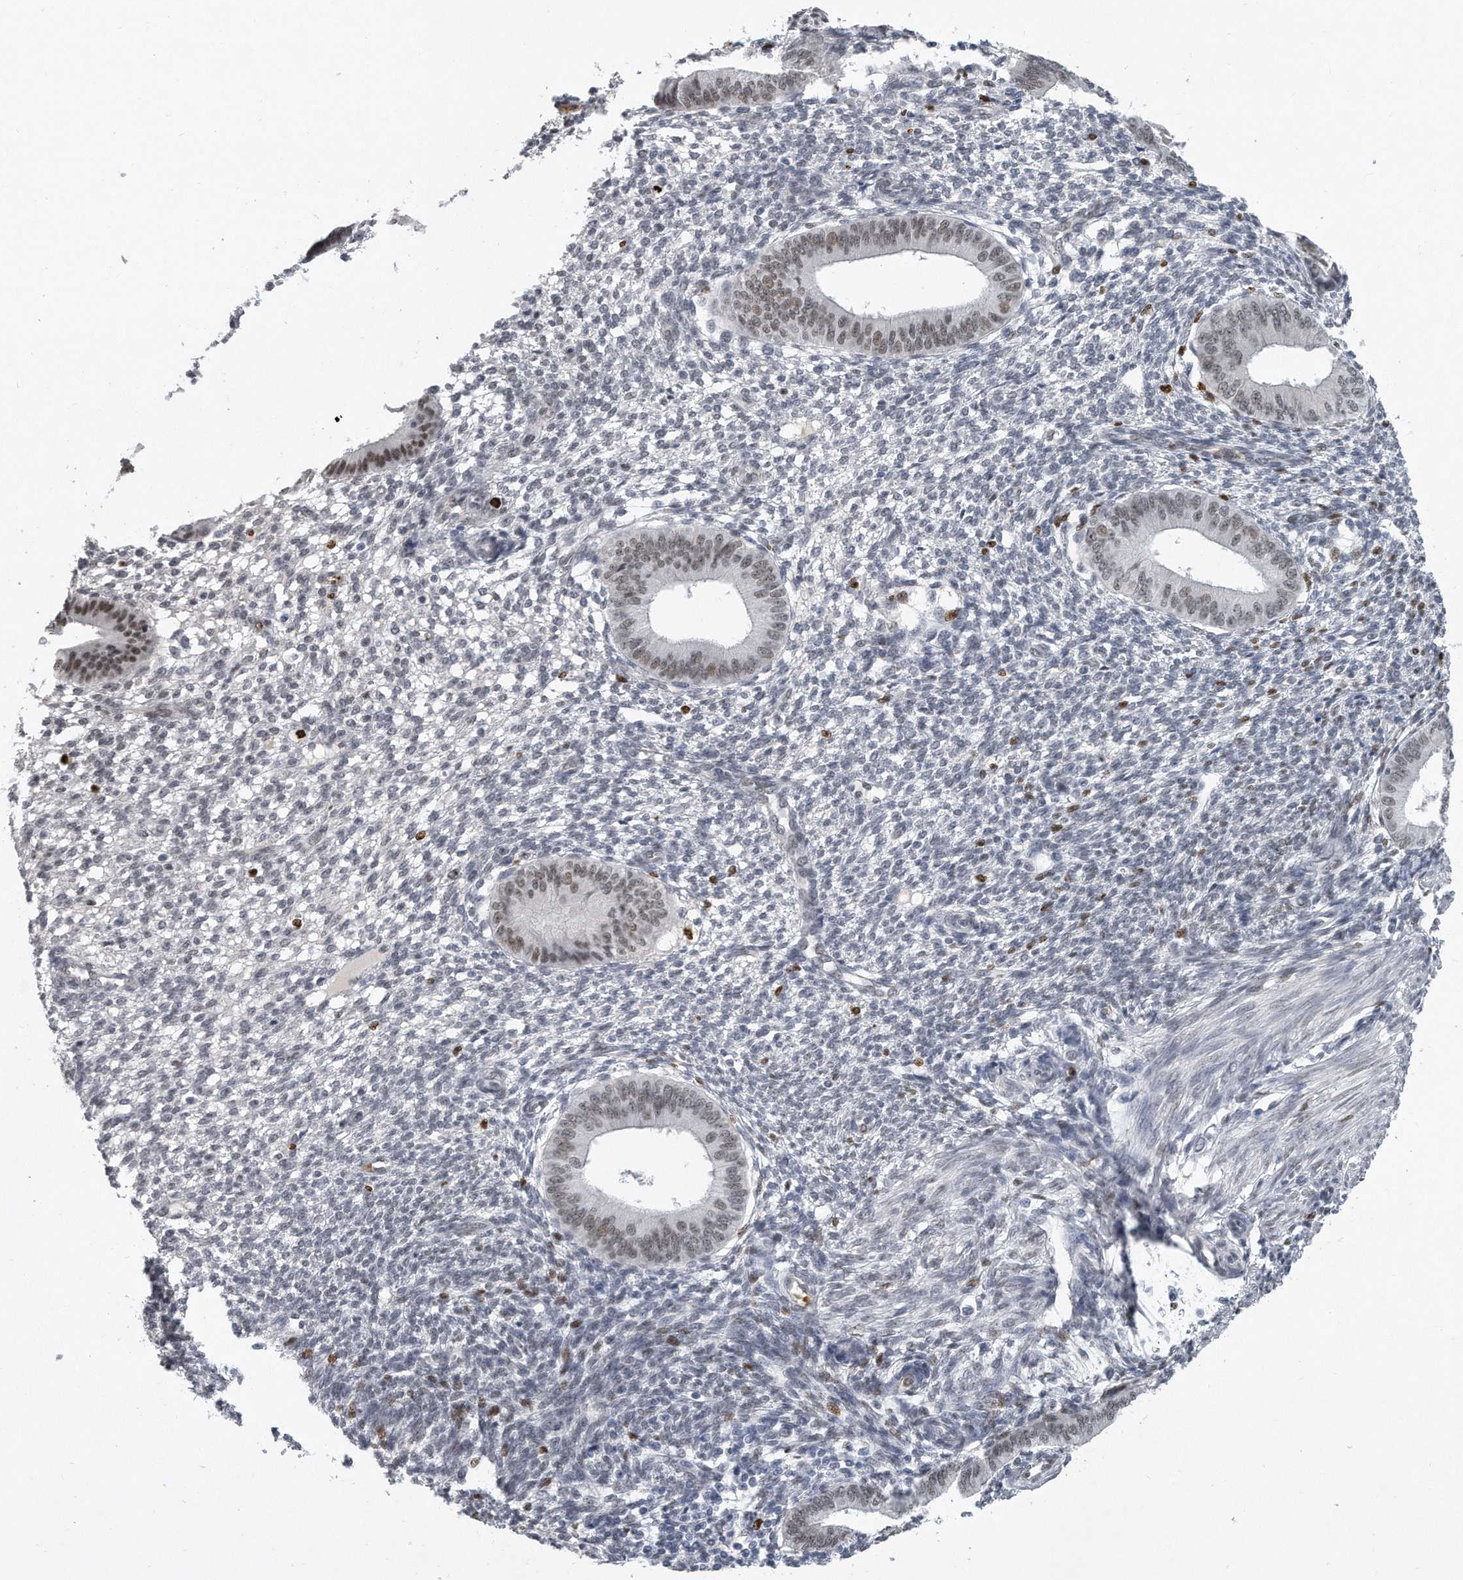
{"staining": {"intensity": "negative", "quantity": "none", "location": "none"}, "tissue": "endometrium", "cell_type": "Cells in endometrial stroma", "image_type": "normal", "snomed": [{"axis": "morphology", "description": "Normal tissue, NOS"}, {"axis": "topography", "description": "Endometrium"}], "caption": "Endometrium was stained to show a protein in brown. There is no significant positivity in cells in endometrial stroma. Nuclei are stained in blue.", "gene": "CTBP2", "patient": {"sex": "female", "age": 46}}